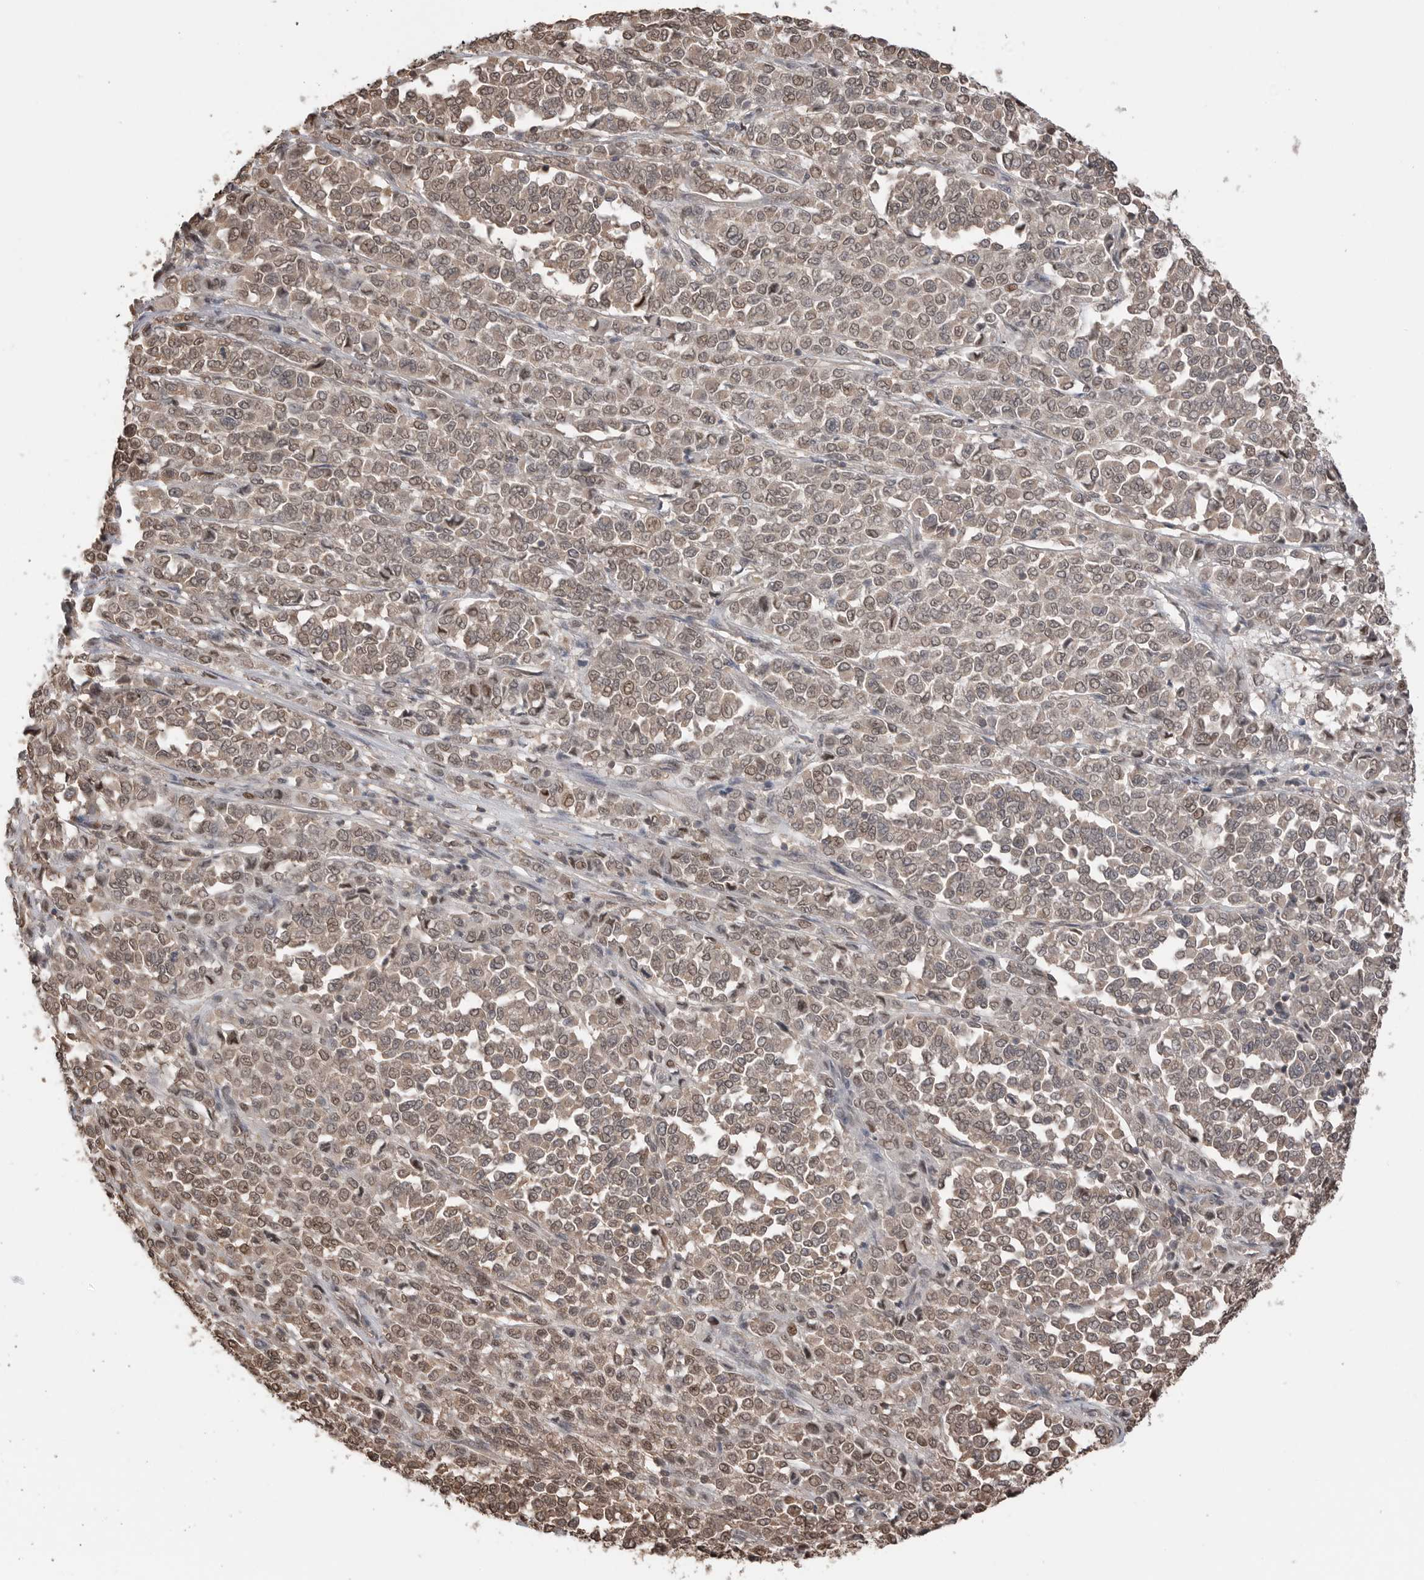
{"staining": {"intensity": "weak", "quantity": "25%-75%", "location": "nuclear"}, "tissue": "melanoma", "cell_type": "Tumor cells", "image_type": "cancer", "snomed": [{"axis": "morphology", "description": "Malignant melanoma, Metastatic site"}, {"axis": "topography", "description": "Pancreas"}], "caption": "Human malignant melanoma (metastatic site) stained with a protein marker displays weak staining in tumor cells.", "gene": "PEAK1", "patient": {"sex": "female", "age": 30}}